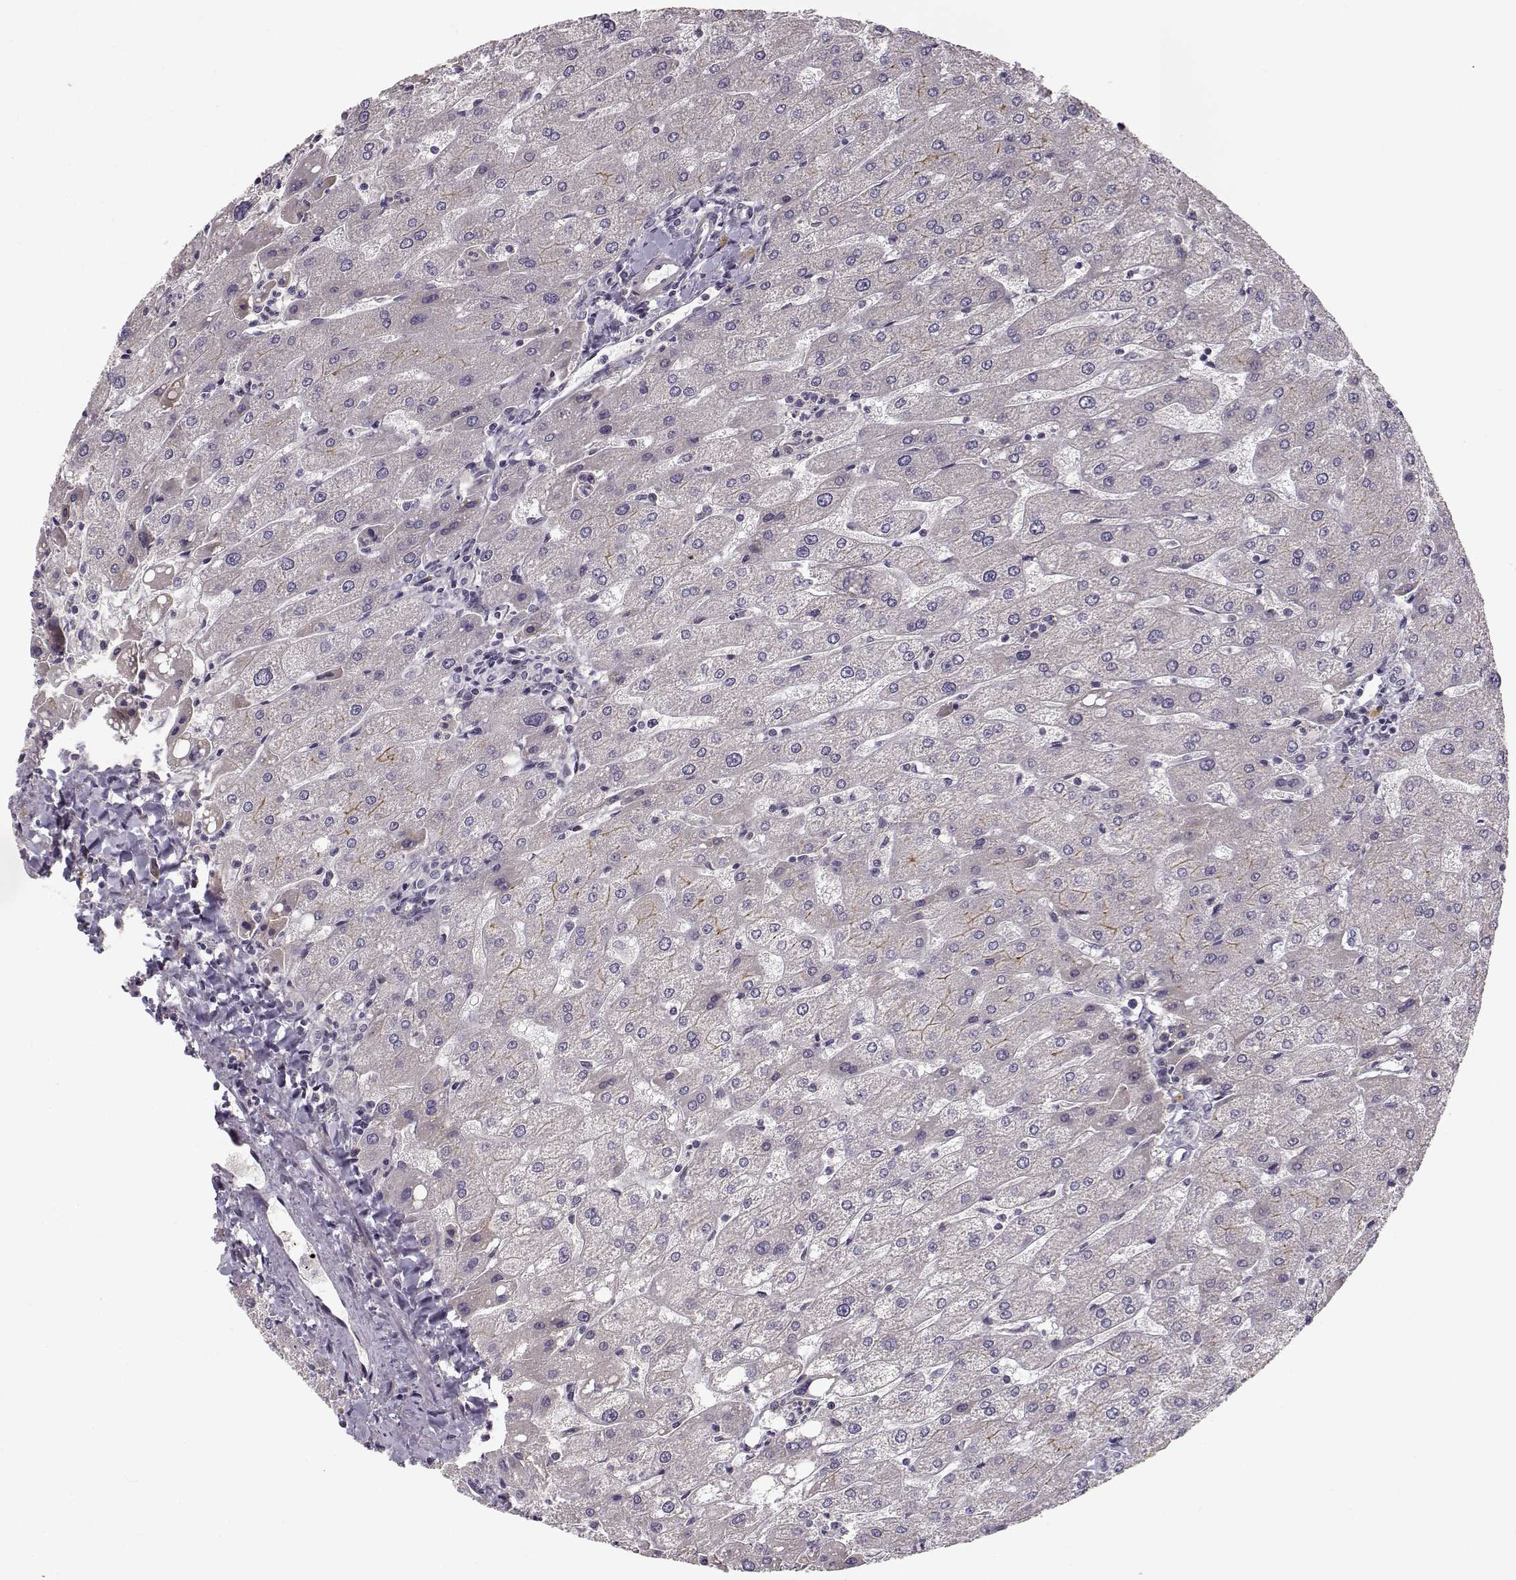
{"staining": {"intensity": "negative", "quantity": "none", "location": "none"}, "tissue": "liver", "cell_type": "Cholangiocytes", "image_type": "normal", "snomed": [{"axis": "morphology", "description": "Normal tissue, NOS"}, {"axis": "topography", "description": "Liver"}], "caption": "Immunohistochemical staining of benign human liver reveals no significant staining in cholangiocytes.", "gene": "ENTPD8", "patient": {"sex": "male", "age": 67}}